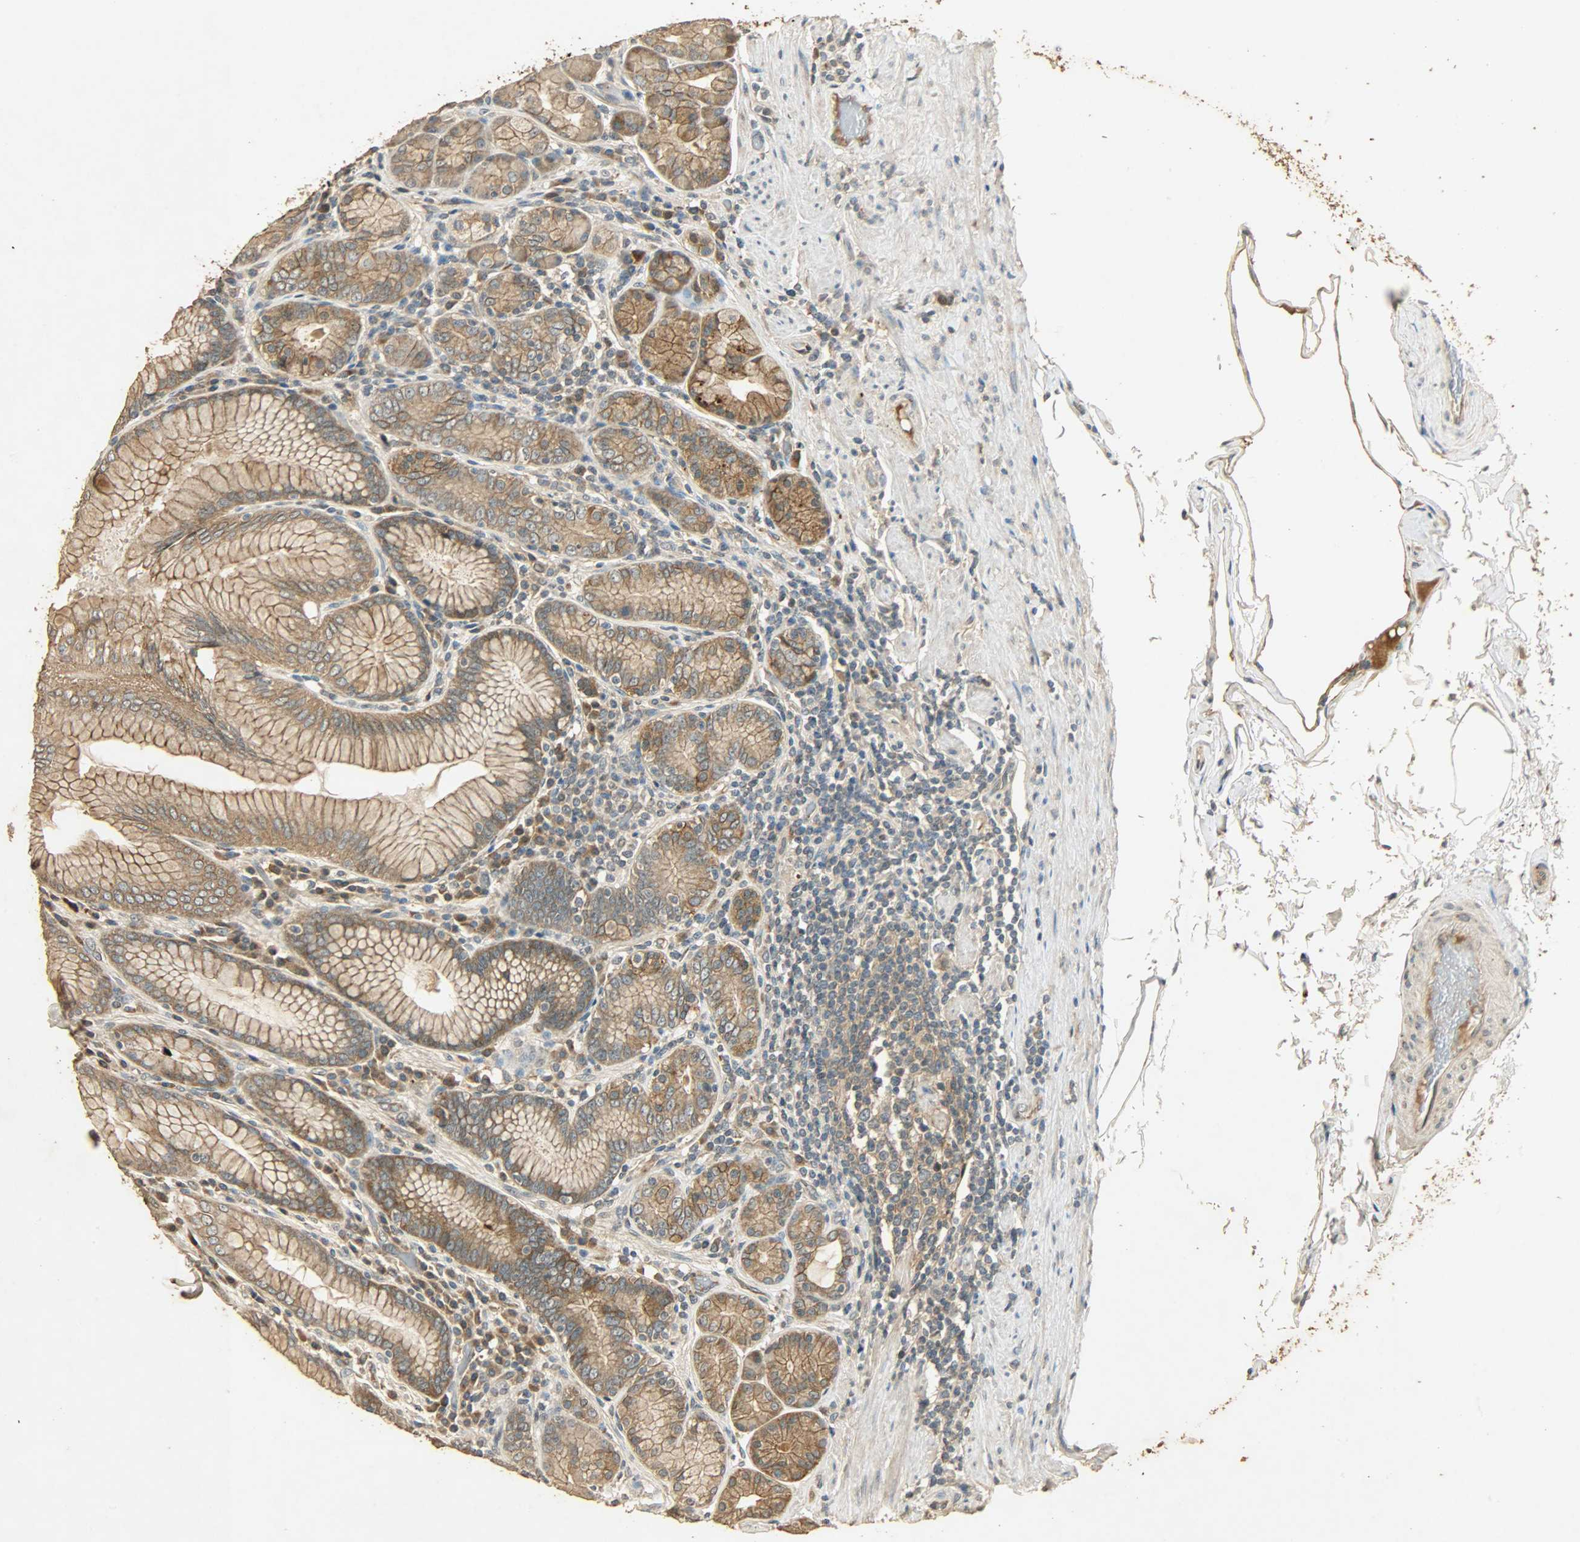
{"staining": {"intensity": "moderate", "quantity": ">75%", "location": "cytoplasmic/membranous"}, "tissue": "stomach", "cell_type": "Glandular cells", "image_type": "normal", "snomed": [{"axis": "morphology", "description": "Normal tissue, NOS"}, {"axis": "topography", "description": "Stomach, lower"}], "caption": "Immunohistochemical staining of benign human stomach displays medium levels of moderate cytoplasmic/membranous staining in about >75% of glandular cells. Nuclei are stained in blue.", "gene": "ATP2B1", "patient": {"sex": "female", "age": 76}}